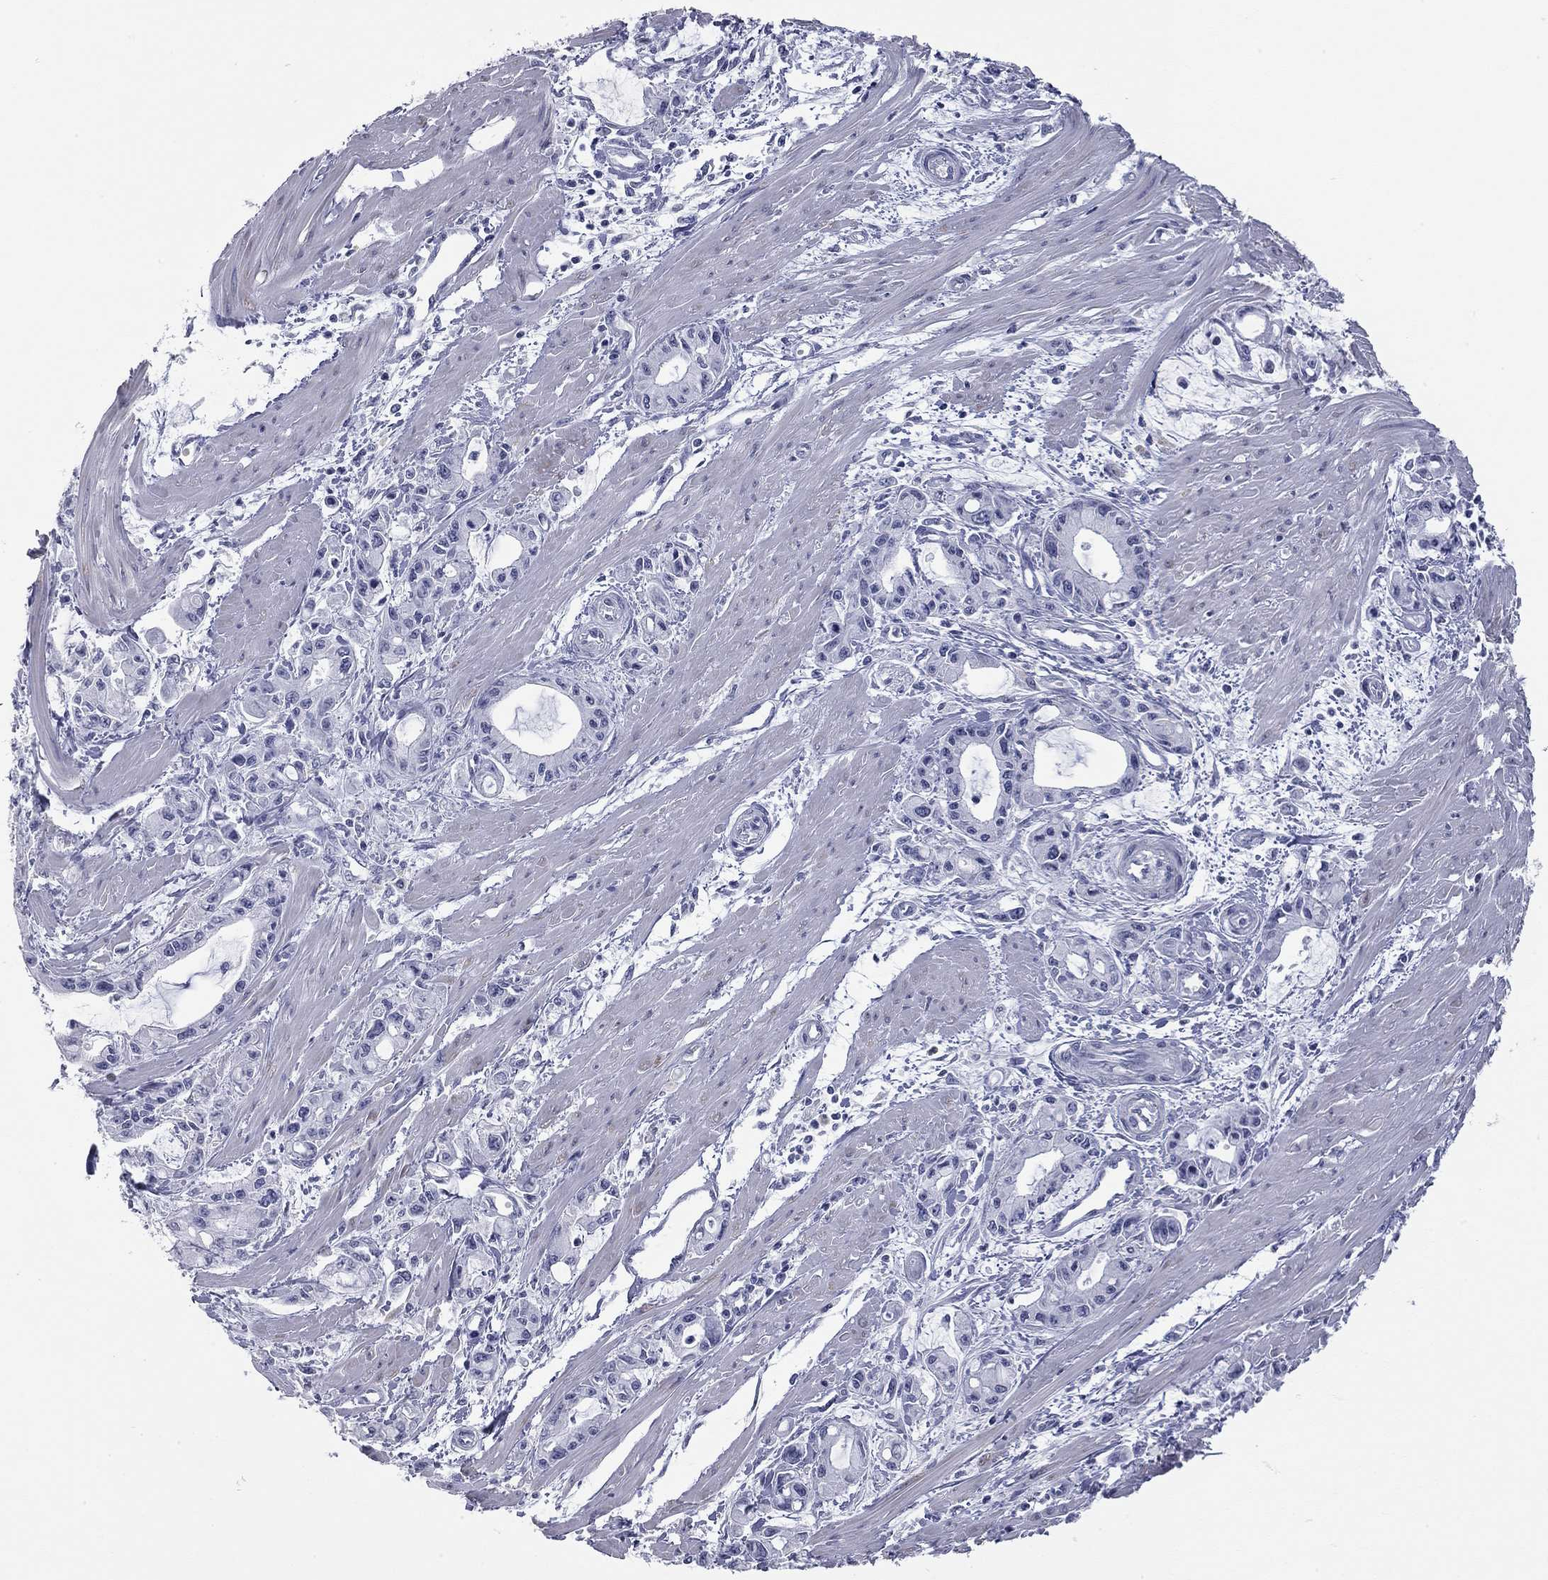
{"staining": {"intensity": "negative", "quantity": "none", "location": "none"}, "tissue": "pancreatic cancer", "cell_type": "Tumor cells", "image_type": "cancer", "snomed": [{"axis": "morphology", "description": "Adenocarcinoma, NOS"}, {"axis": "topography", "description": "Pancreas"}], "caption": "Tumor cells show no significant expression in pancreatic cancer (adenocarcinoma).", "gene": "AK8", "patient": {"sex": "male", "age": 48}}